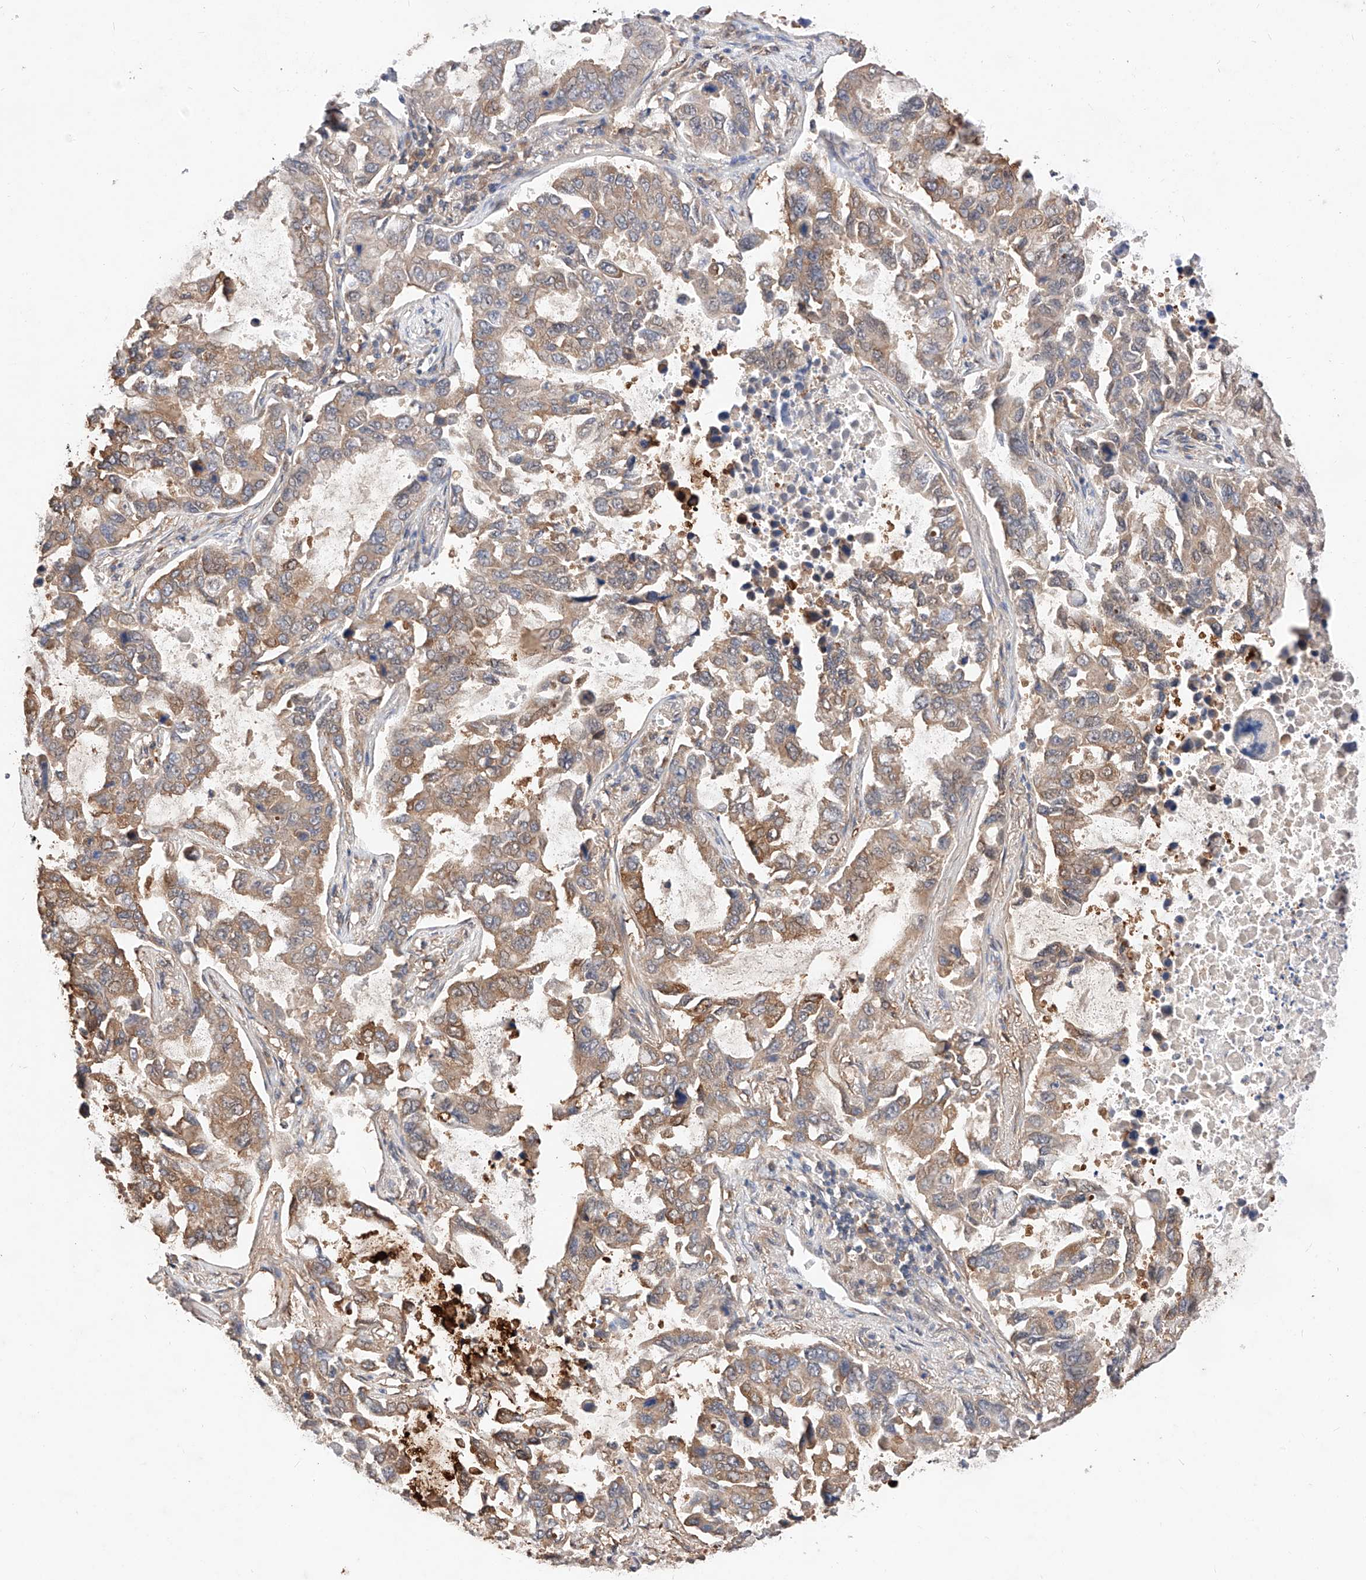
{"staining": {"intensity": "moderate", "quantity": "25%-75%", "location": "cytoplasmic/membranous"}, "tissue": "lung cancer", "cell_type": "Tumor cells", "image_type": "cancer", "snomed": [{"axis": "morphology", "description": "Adenocarcinoma, NOS"}, {"axis": "topography", "description": "Lung"}], "caption": "Immunohistochemical staining of human lung cancer (adenocarcinoma) shows medium levels of moderate cytoplasmic/membranous protein staining in approximately 25%-75% of tumor cells. The staining was performed using DAB (3,3'-diaminobenzidine), with brown indicating positive protein expression. Nuclei are stained blue with hematoxylin.", "gene": "ZSCAN4", "patient": {"sex": "male", "age": 64}}